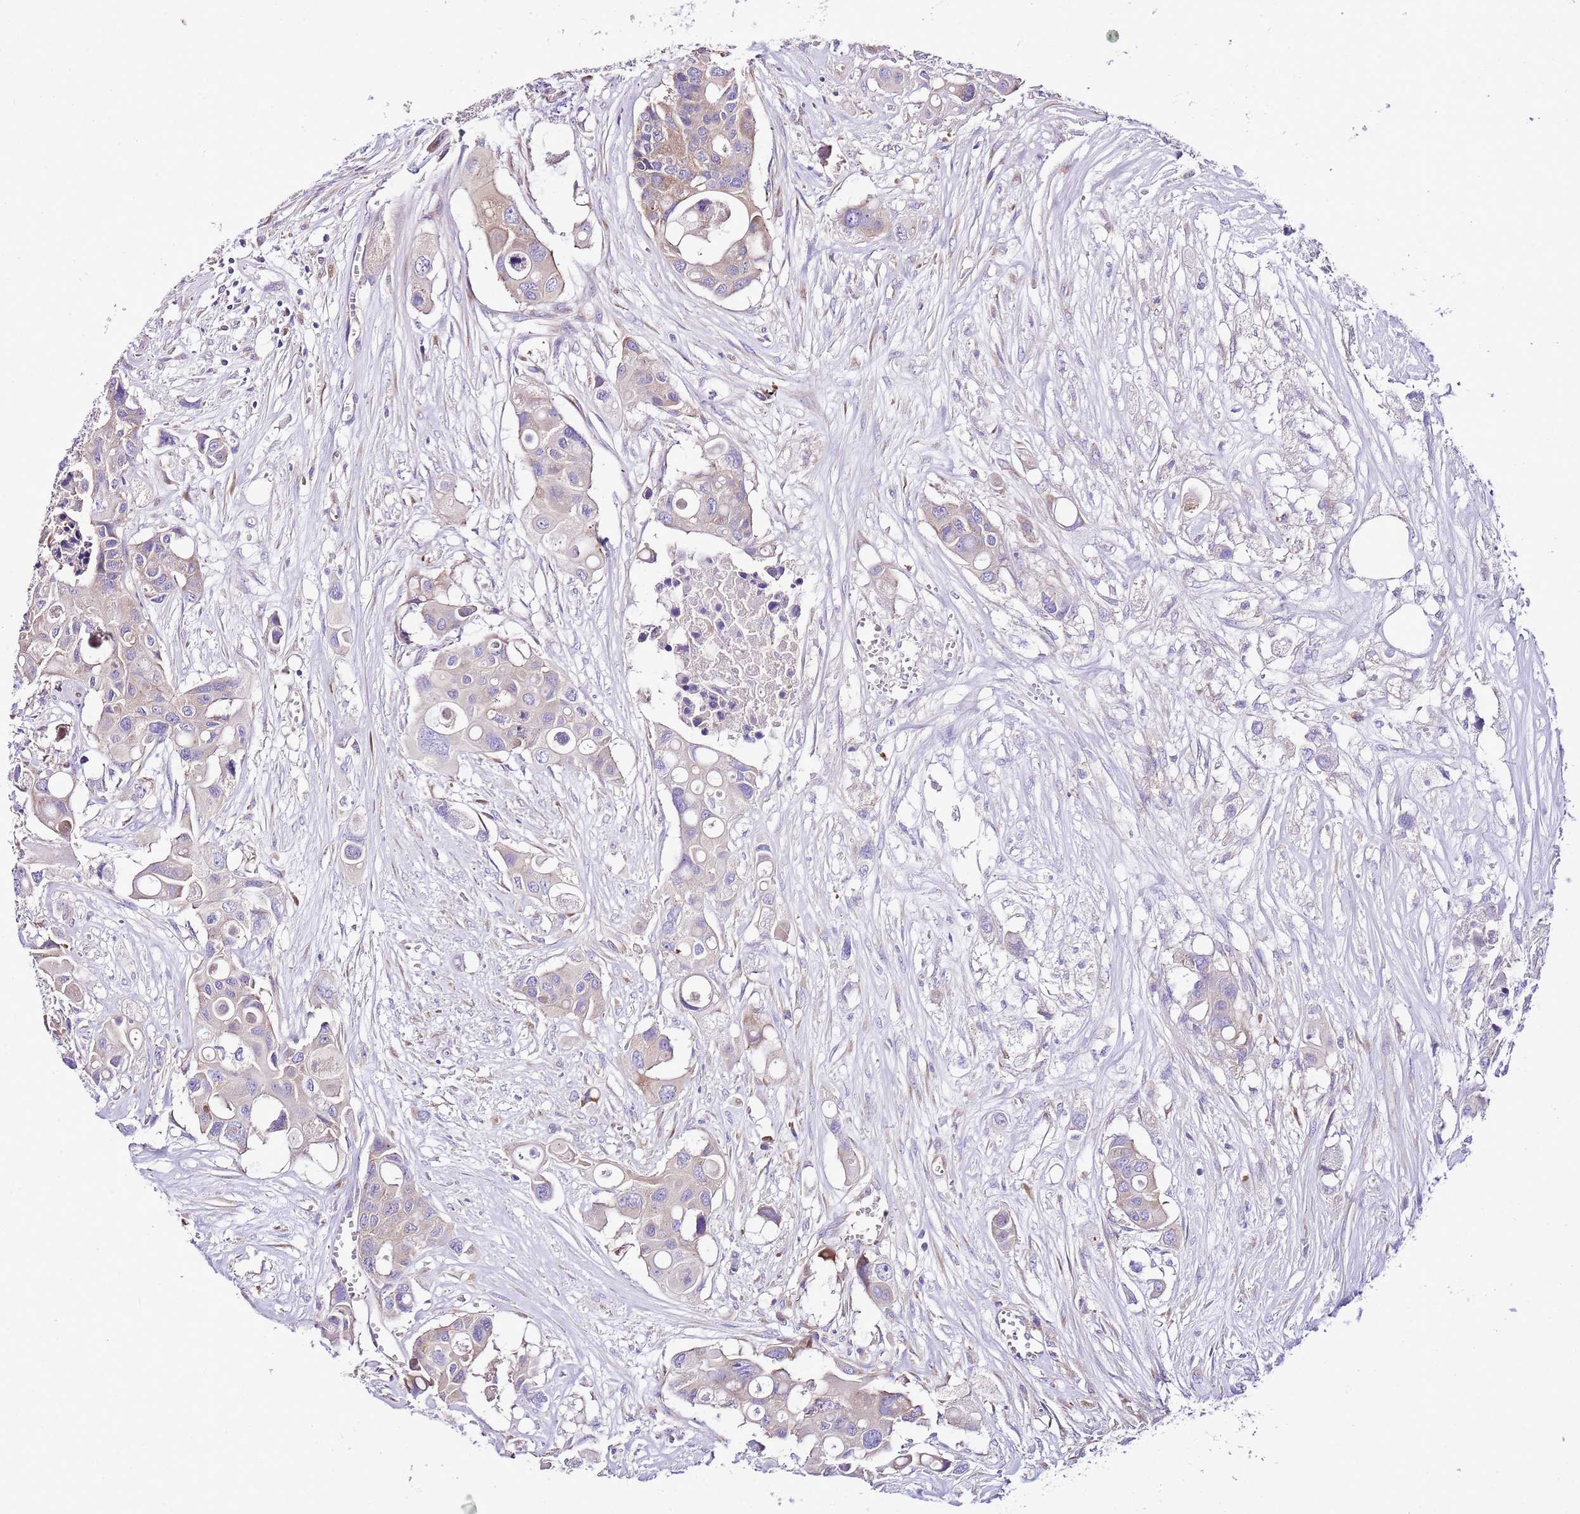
{"staining": {"intensity": "weak", "quantity": ">75%", "location": "cytoplasmic/membranous"}, "tissue": "colorectal cancer", "cell_type": "Tumor cells", "image_type": "cancer", "snomed": [{"axis": "morphology", "description": "Adenocarcinoma, NOS"}, {"axis": "topography", "description": "Colon"}], "caption": "Human colorectal cancer stained with a protein marker demonstrates weak staining in tumor cells.", "gene": "RPS10", "patient": {"sex": "male", "age": 77}}